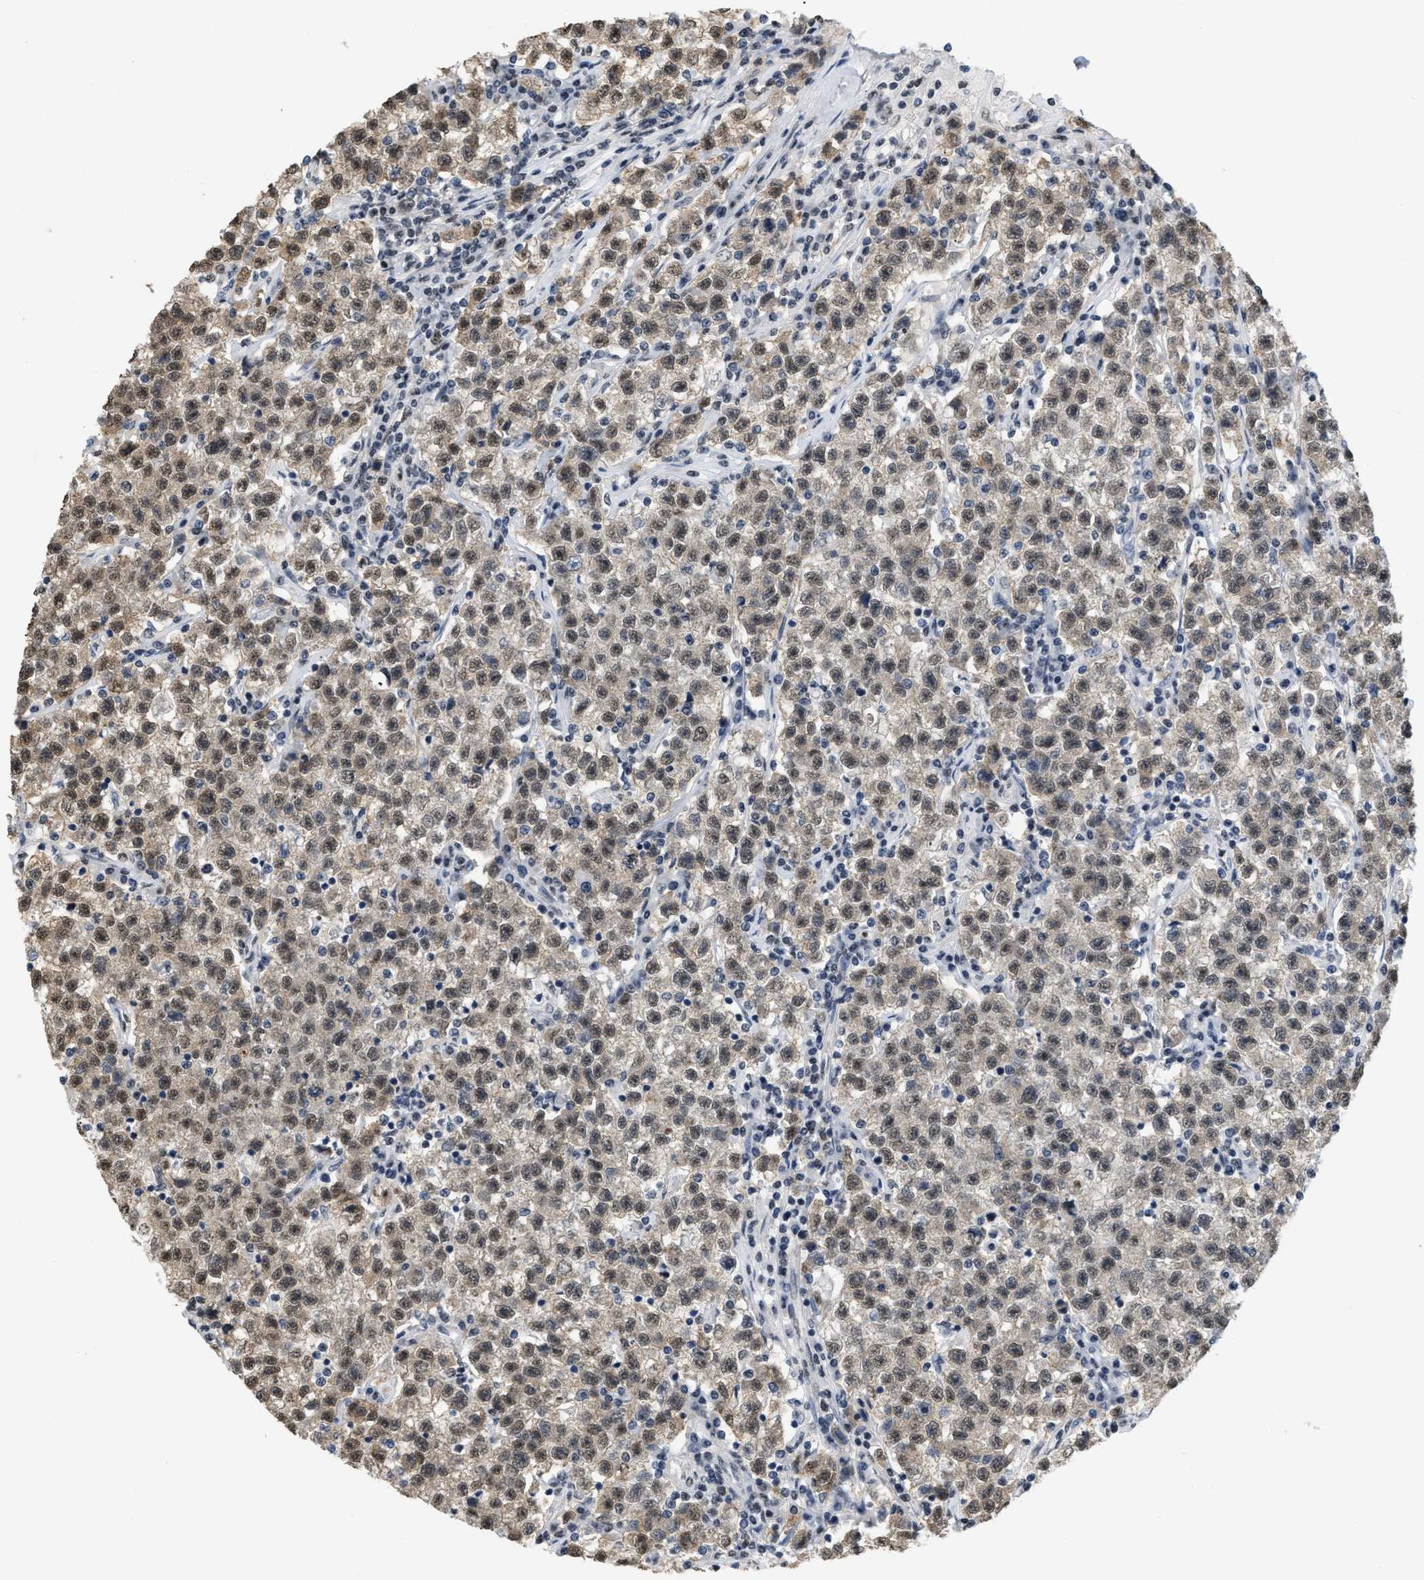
{"staining": {"intensity": "weak", "quantity": ">75%", "location": "nuclear"}, "tissue": "testis cancer", "cell_type": "Tumor cells", "image_type": "cancer", "snomed": [{"axis": "morphology", "description": "Seminoma, NOS"}, {"axis": "topography", "description": "Testis"}], "caption": "Weak nuclear expression is appreciated in about >75% of tumor cells in testis seminoma.", "gene": "RAF1", "patient": {"sex": "male", "age": 22}}